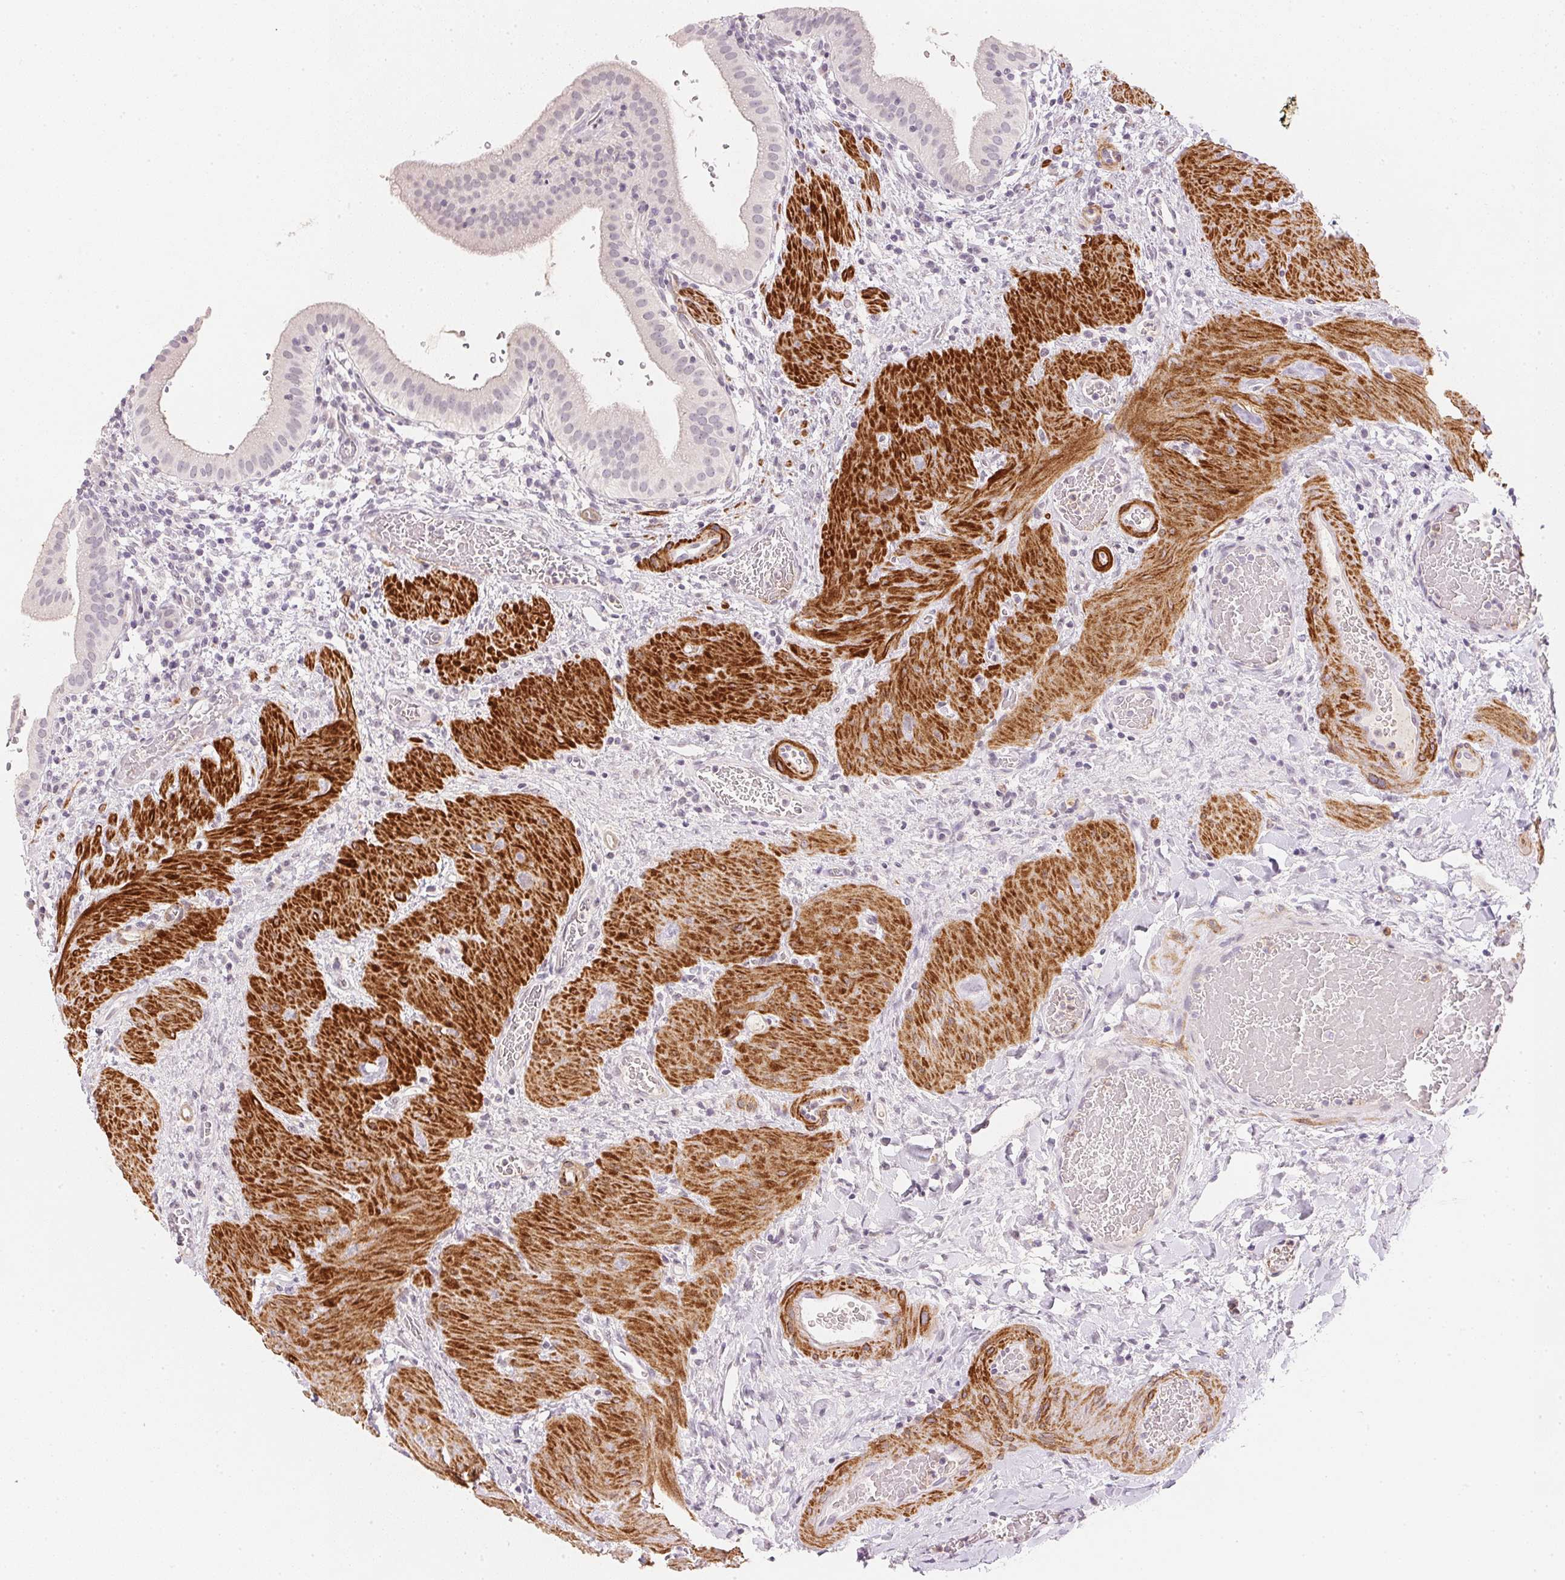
{"staining": {"intensity": "negative", "quantity": "none", "location": "none"}, "tissue": "gallbladder", "cell_type": "Glandular cells", "image_type": "normal", "snomed": [{"axis": "morphology", "description": "Normal tissue, NOS"}, {"axis": "topography", "description": "Gallbladder"}], "caption": "High magnification brightfield microscopy of normal gallbladder stained with DAB (brown) and counterstained with hematoxylin (blue): glandular cells show no significant staining.", "gene": "SMTN", "patient": {"sex": "male", "age": 26}}